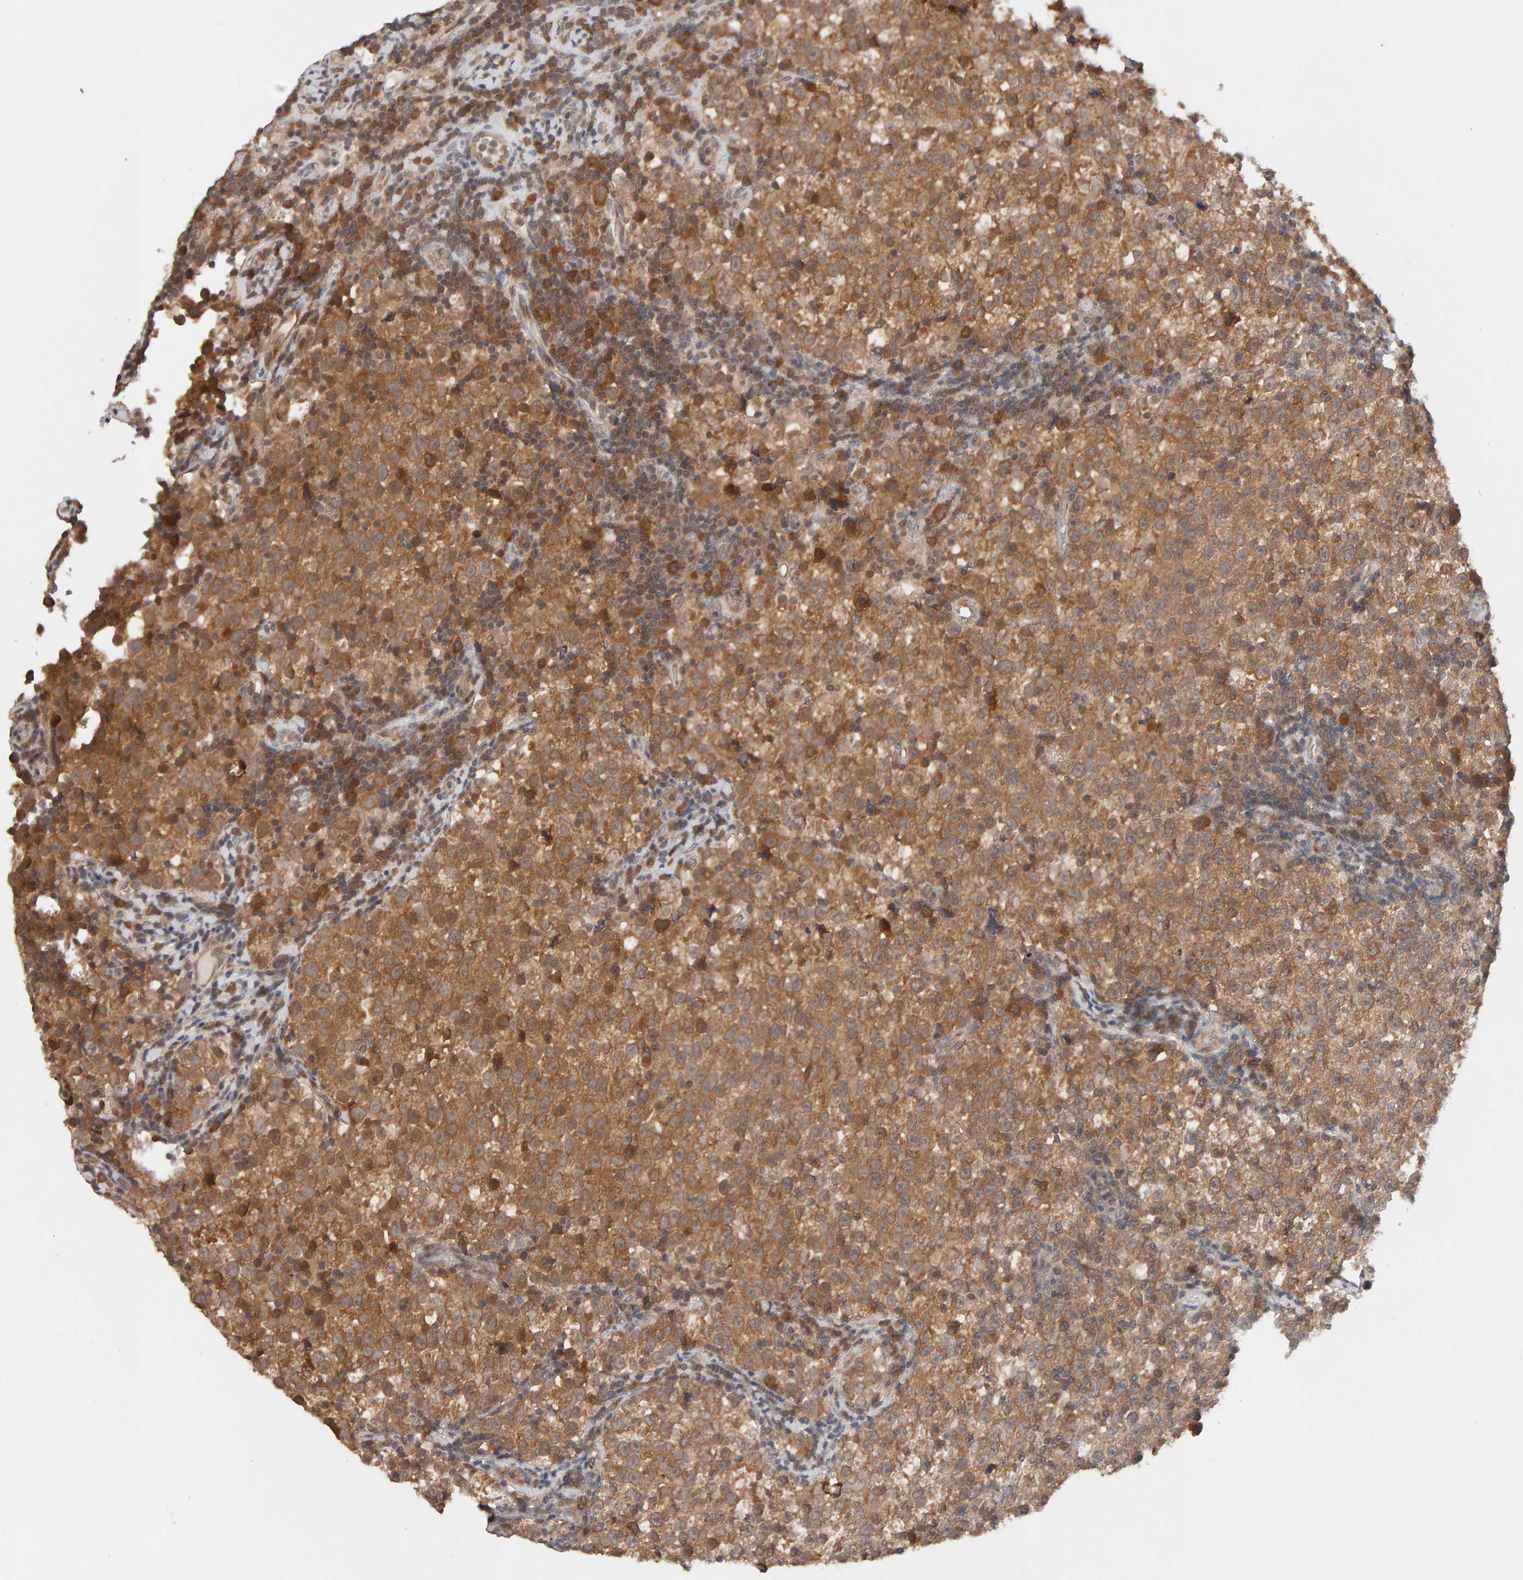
{"staining": {"intensity": "moderate", "quantity": ">75%", "location": "cytoplasmic/membranous"}, "tissue": "testis cancer", "cell_type": "Tumor cells", "image_type": "cancer", "snomed": [{"axis": "morphology", "description": "Normal tissue, NOS"}, {"axis": "morphology", "description": "Seminoma, NOS"}, {"axis": "topography", "description": "Testis"}], "caption": "The histopathology image shows a brown stain indicating the presence of a protein in the cytoplasmic/membranous of tumor cells in seminoma (testis).", "gene": "DNAJC7", "patient": {"sex": "male", "age": 43}}